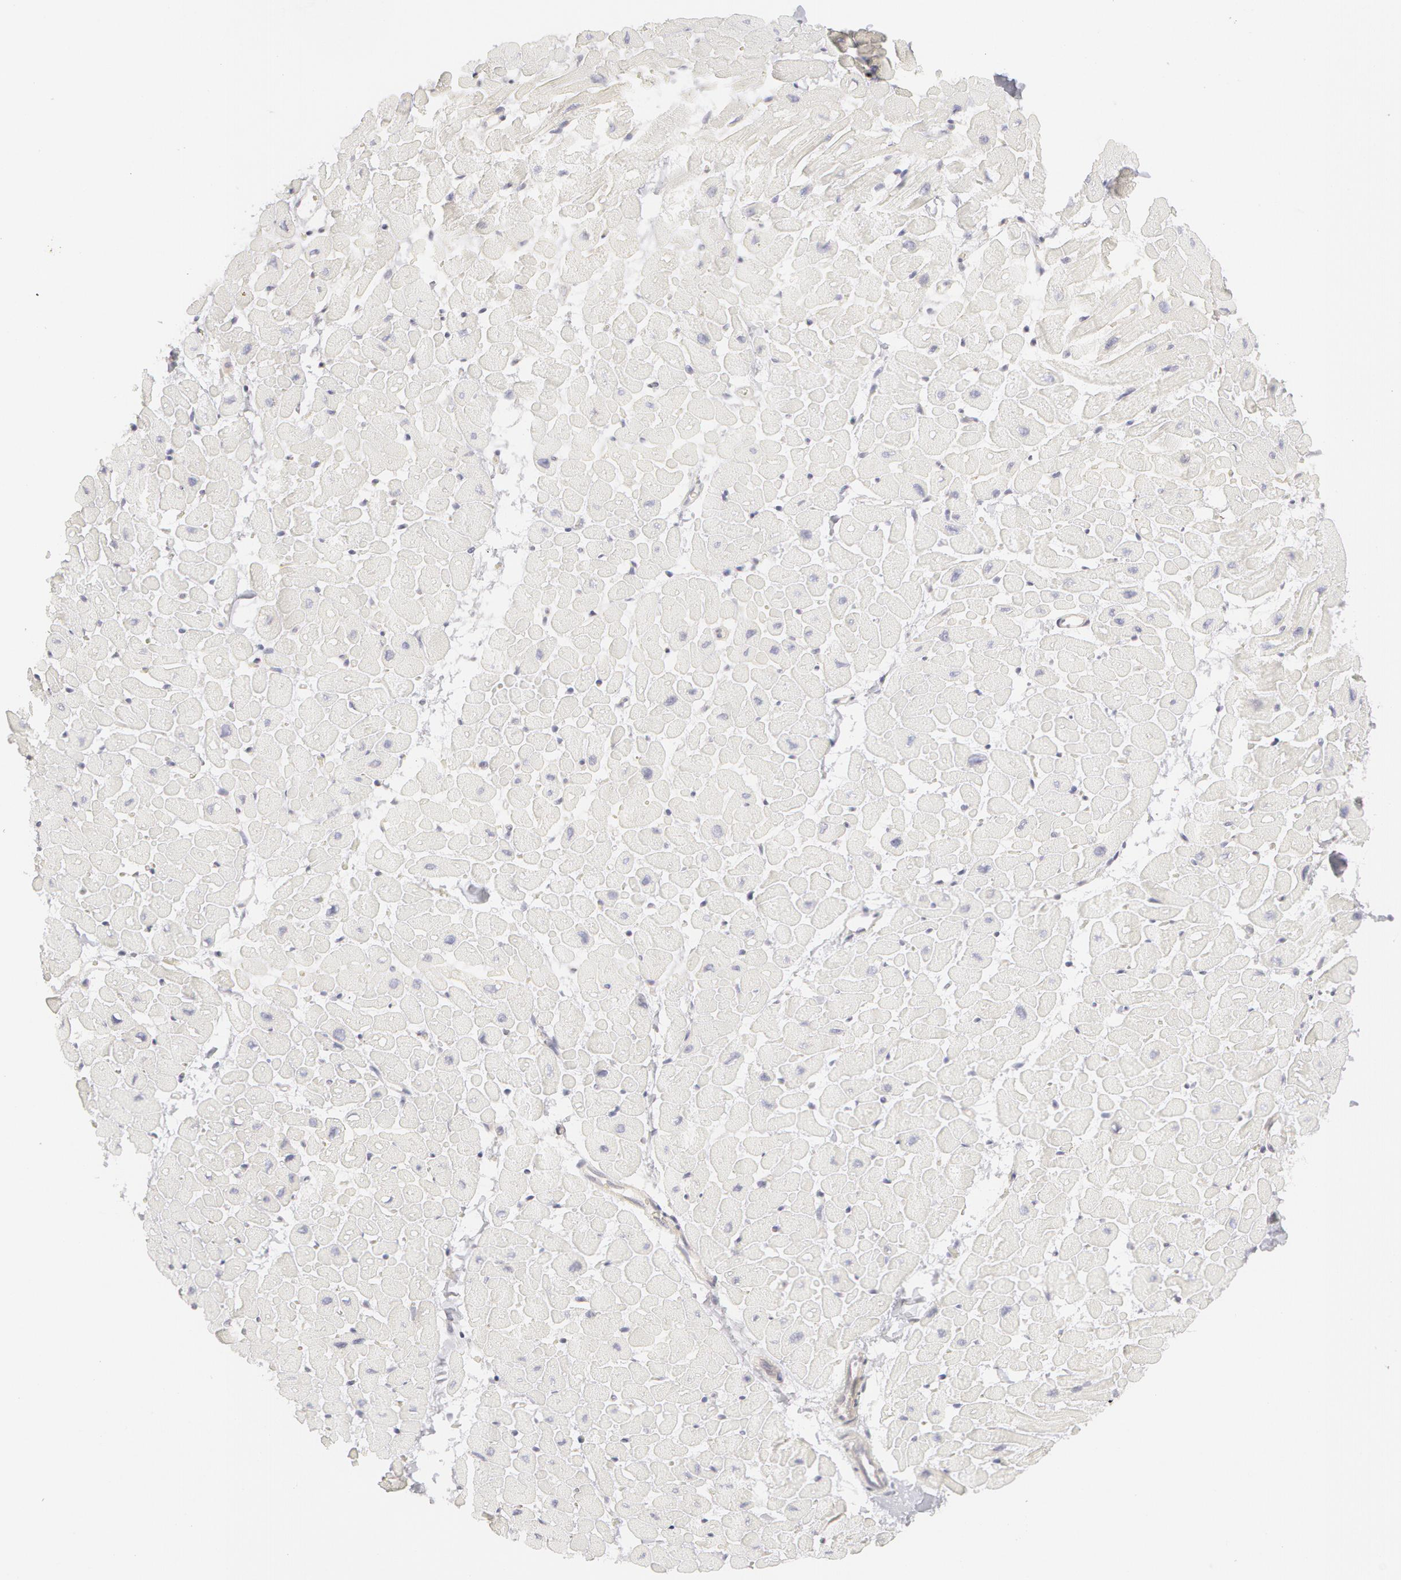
{"staining": {"intensity": "negative", "quantity": "none", "location": "none"}, "tissue": "heart muscle", "cell_type": "Cardiomyocytes", "image_type": "normal", "snomed": [{"axis": "morphology", "description": "Normal tissue, NOS"}, {"axis": "topography", "description": "Heart"}], "caption": "This micrograph is of benign heart muscle stained with immunohistochemistry to label a protein in brown with the nuclei are counter-stained blue. There is no staining in cardiomyocytes.", "gene": "ABCB1", "patient": {"sex": "male", "age": 45}}